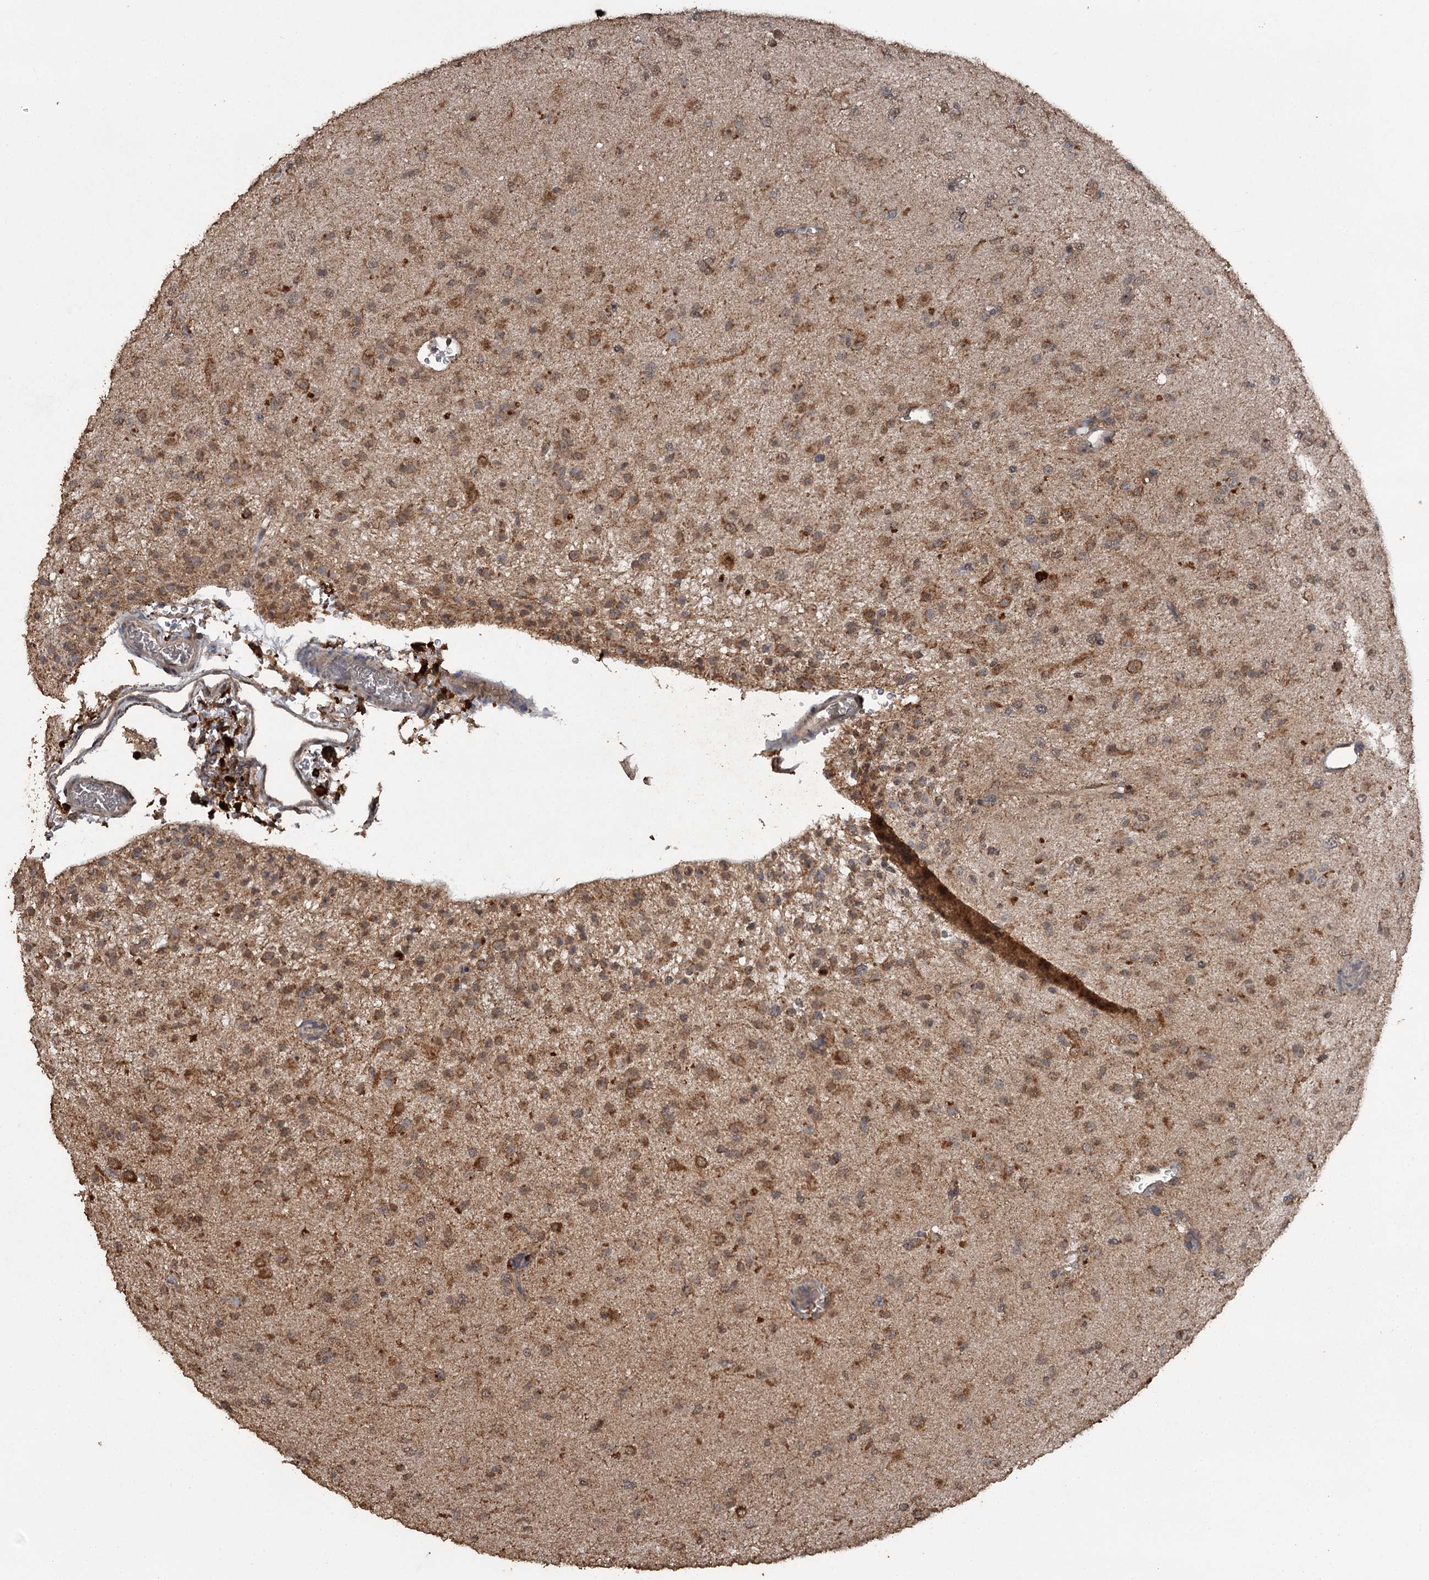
{"staining": {"intensity": "moderate", "quantity": ">75%", "location": "cytoplasmic/membranous"}, "tissue": "glioma", "cell_type": "Tumor cells", "image_type": "cancer", "snomed": [{"axis": "morphology", "description": "Glioma, malignant, Low grade"}, {"axis": "topography", "description": "Brain"}], "caption": "This micrograph reveals glioma stained with IHC to label a protein in brown. The cytoplasmic/membranous of tumor cells show moderate positivity for the protein. Nuclei are counter-stained blue.", "gene": "WIPI1", "patient": {"sex": "male", "age": 65}}